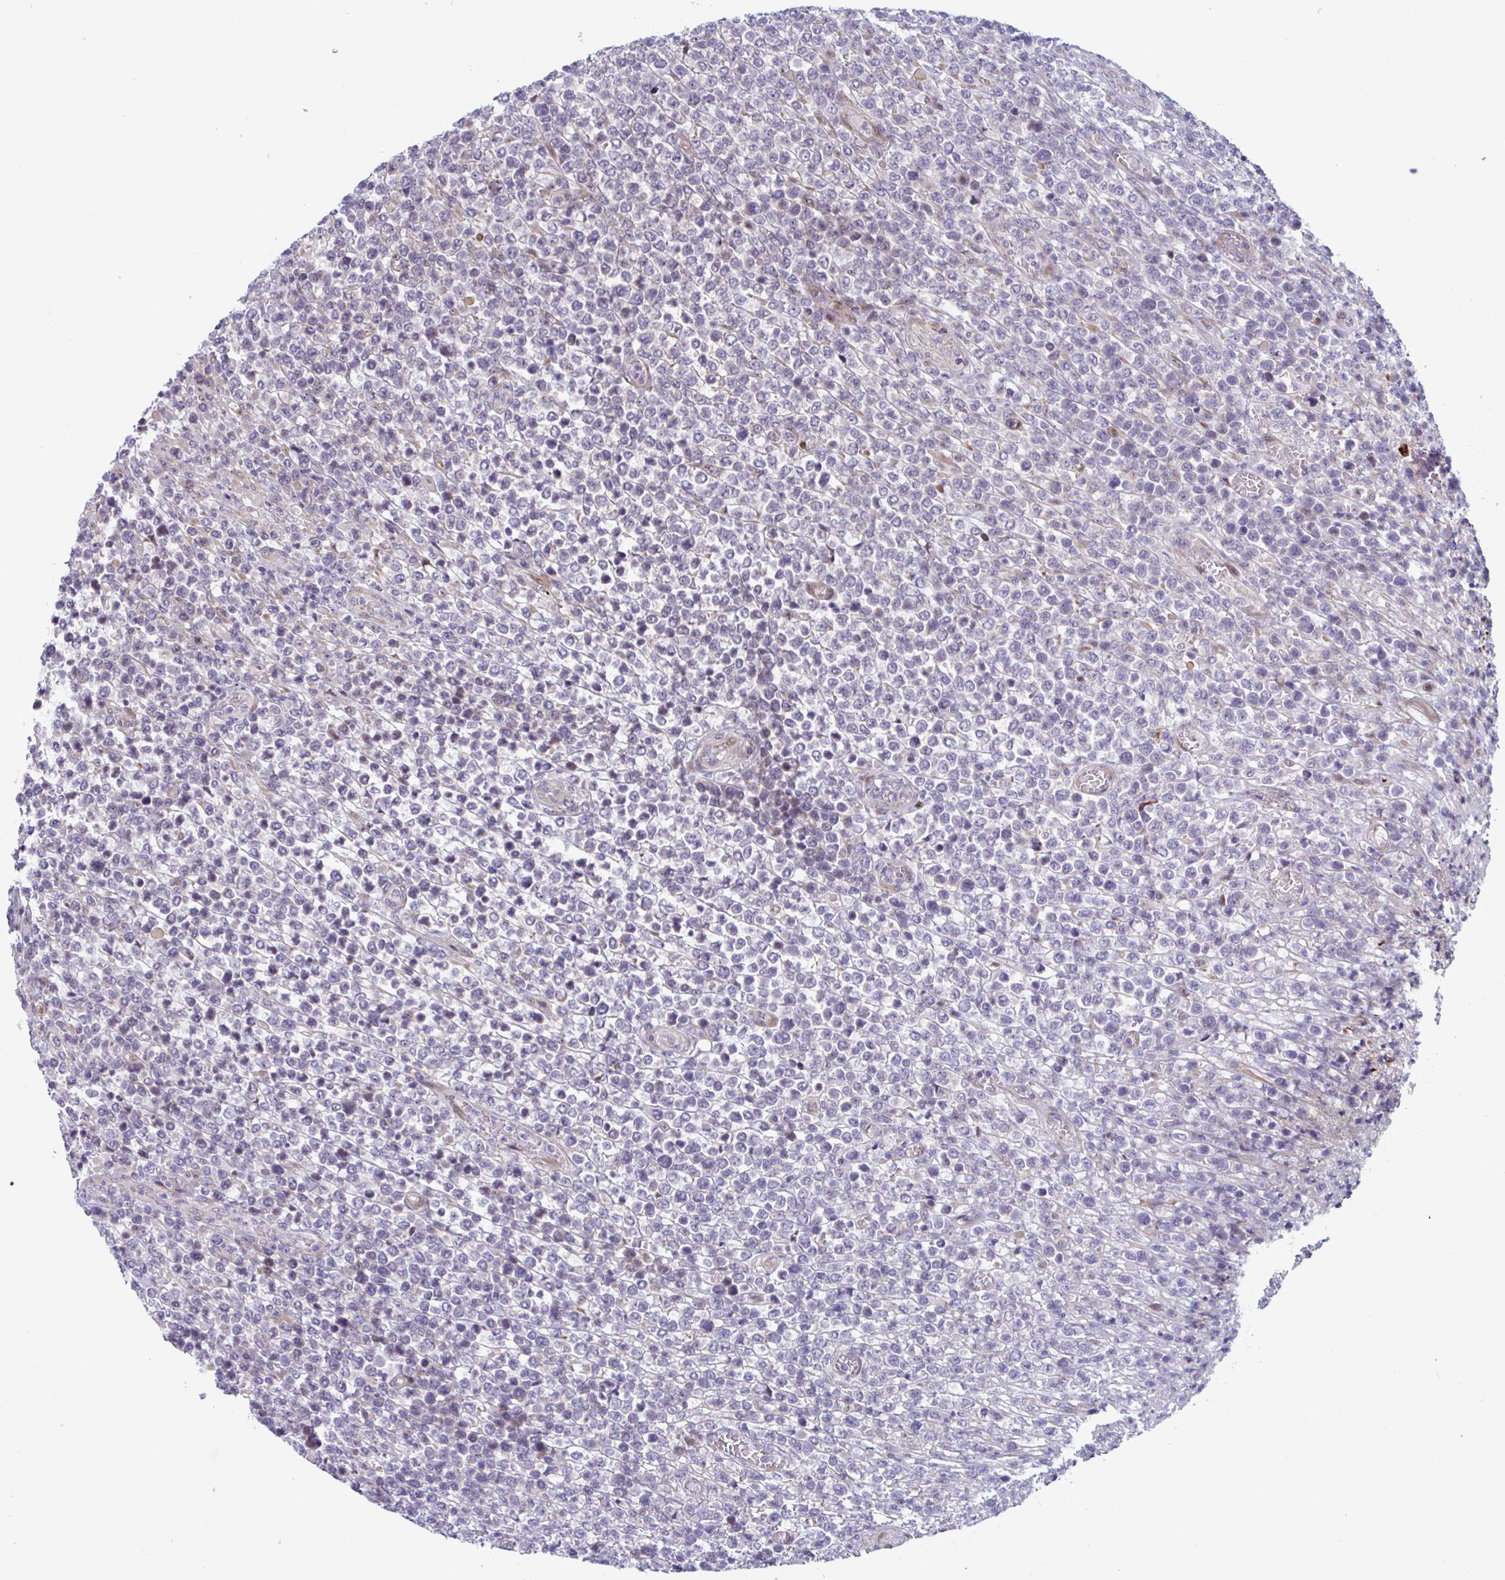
{"staining": {"intensity": "negative", "quantity": "none", "location": "none"}, "tissue": "lymphoma", "cell_type": "Tumor cells", "image_type": "cancer", "snomed": [{"axis": "morphology", "description": "Malignant lymphoma, non-Hodgkin's type, High grade"}, {"axis": "topography", "description": "Soft tissue"}], "caption": "Immunohistochemical staining of lymphoma exhibits no significant expression in tumor cells. Brightfield microscopy of IHC stained with DAB (3,3'-diaminobenzidine) (brown) and hematoxylin (blue), captured at high magnification.", "gene": "DUXA", "patient": {"sex": "female", "age": 56}}